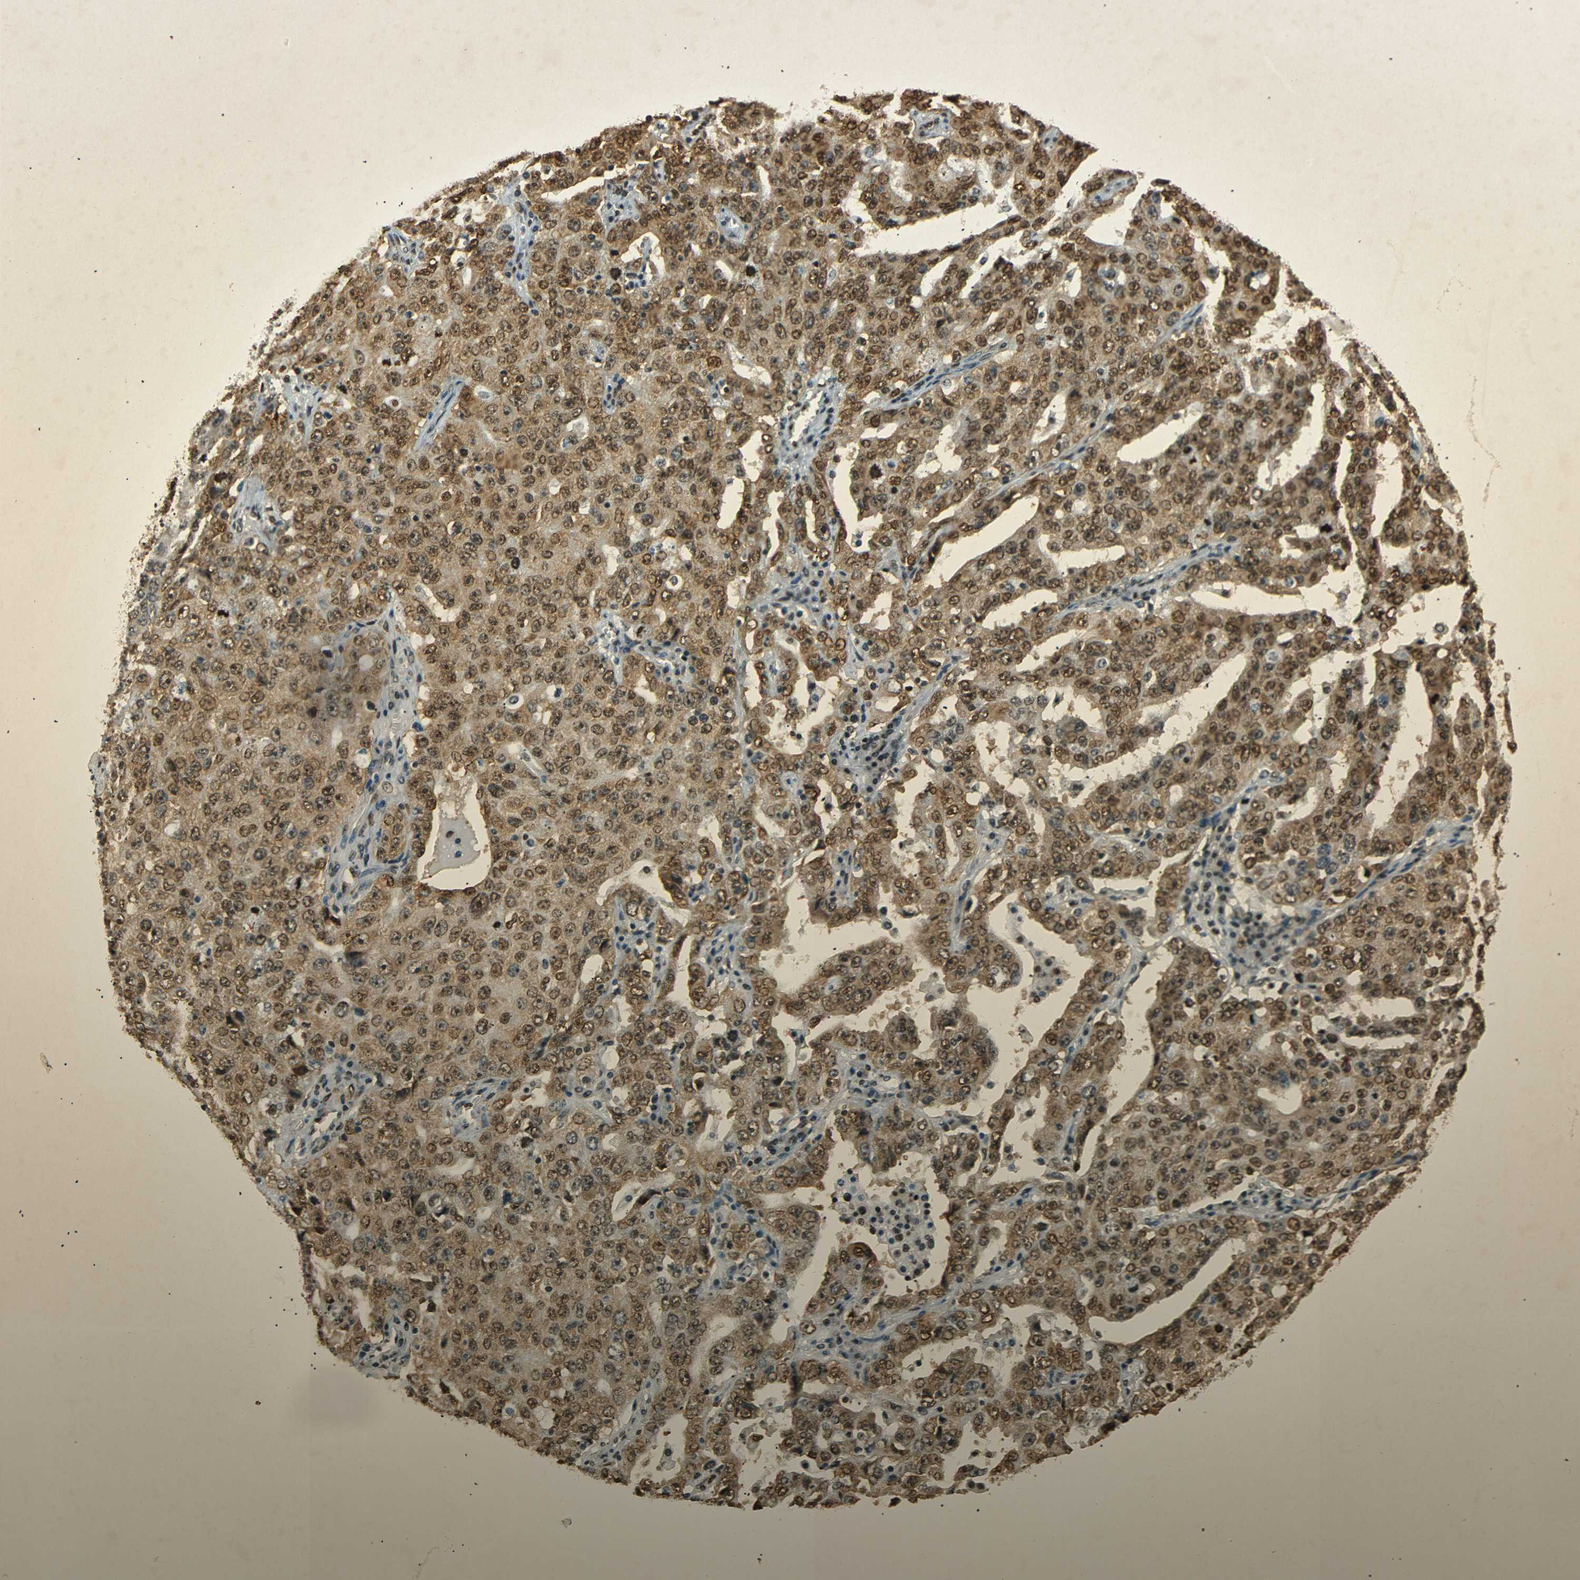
{"staining": {"intensity": "moderate", "quantity": ">75%", "location": "cytoplasmic/membranous,nuclear"}, "tissue": "ovarian cancer", "cell_type": "Tumor cells", "image_type": "cancer", "snomed": [{"axis": "morphology", "description": "Carcinoma, endometroid"}, {"axis": "topography", "description": "Ovary"}], "caption": "The image demonstrates immunohistochemical staining of ovarian cancer. There is moderate cytoplasmic/membranous and nuclear expression is appreciated in about >75% of tumor cells.", "gene": "HMGN1", "patient": {"sex": "female", "age": 62}}